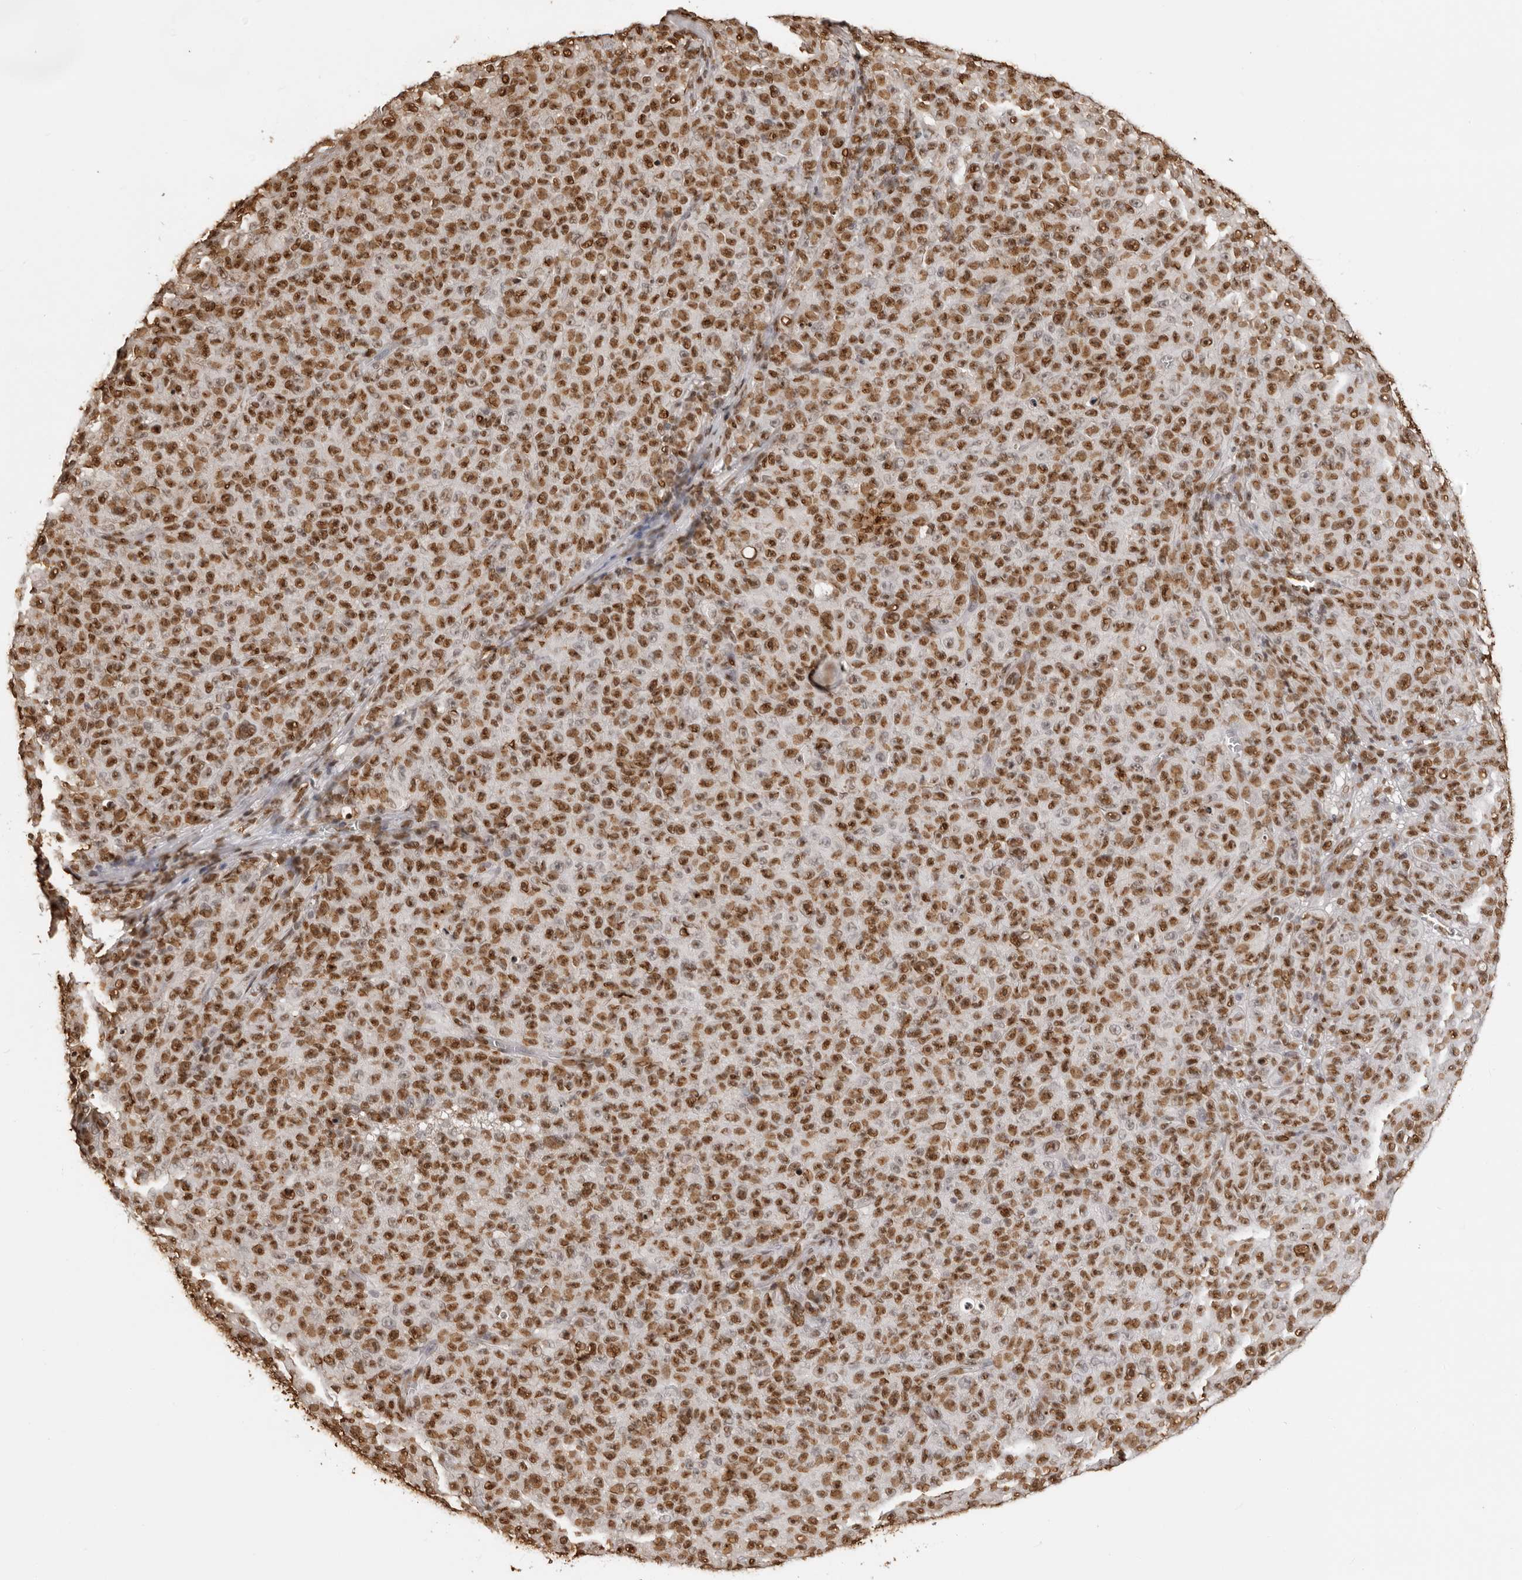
{"staining": {"intensity": "moderate", "quantity": ">75%", "location": "nuclear"}, "tissue": "melanoma", "cell_type": "Tumor cells", "image_type": "cancer", "snomed": [{"axis": "morphology", "description": "Malignant melanoma, NOS"}, {"axis": "topography", "description": "Skin"}], "caption": "An IHC image of neoplastic tissue is shown. Protein staining in brown shows moderate nuclear positivity in malignant melanoma within tumor cells.", "gene": "ZFP91", "patient": {"sex": "female", "age": 82}}